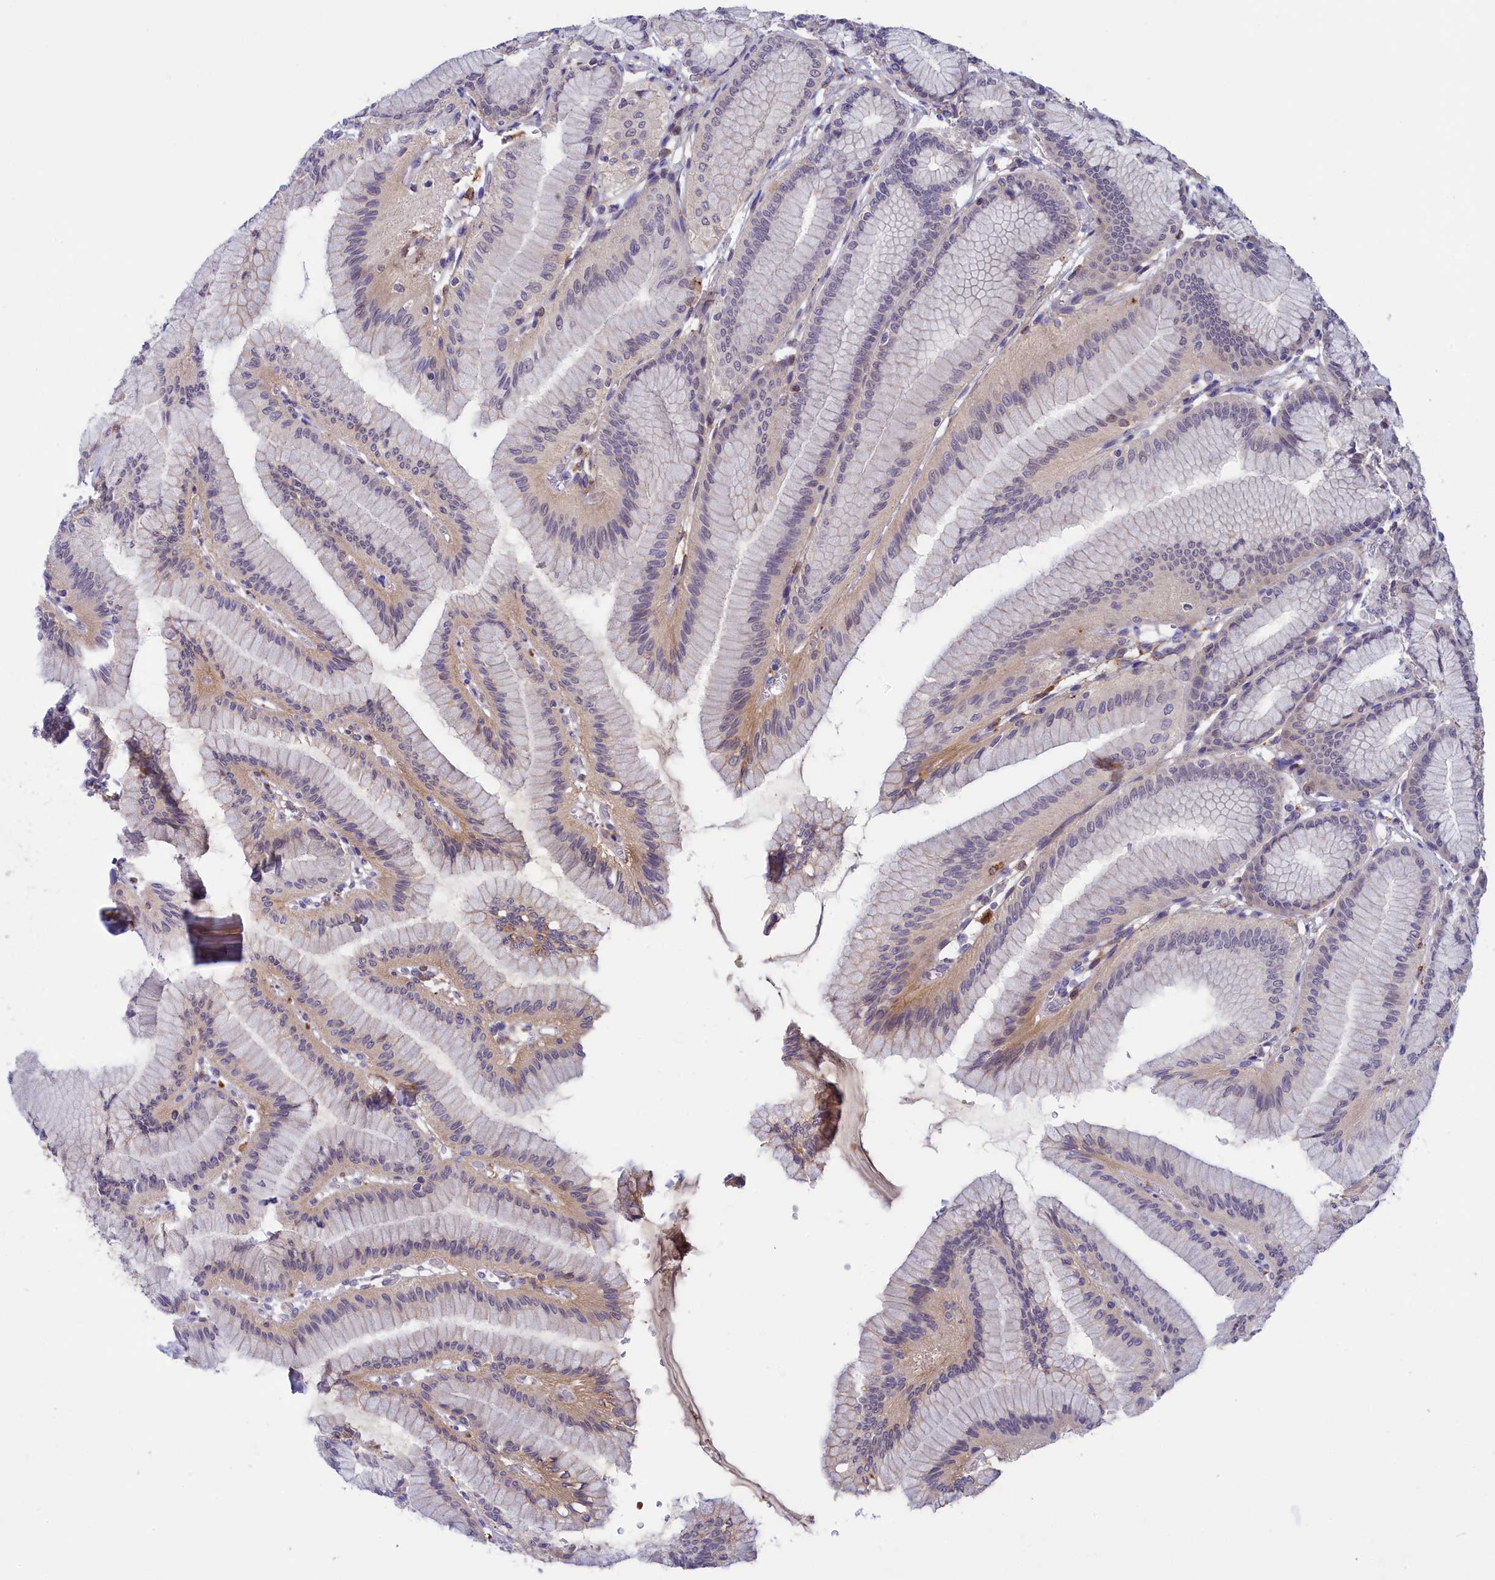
{"staining": {"intensity": "weak", "quantity": "<25%", "location": "cytoplasmic/membranous,nuclear"}, "tissue": "stomach", "cell_type": "Glandular cells", "image_type": "normal", "snomed": [{"axis": "morphology", "description": "Normal tissue, NOS"}, {"axis": "morphology", "description": "Adenocarcinoma, NOS"}, {"axis": "morphology", "description": "Adenocarcinoma, High grade"}, {"axis": "topography", "description": "Stomach, upper"}, {"axis": "topography", "description": "Stomach"}], "caption": "Glandular cells show no significant protein staining in normal stomach.", "gene": "STYX", "patient": {"sex": "female", "age": 65}}